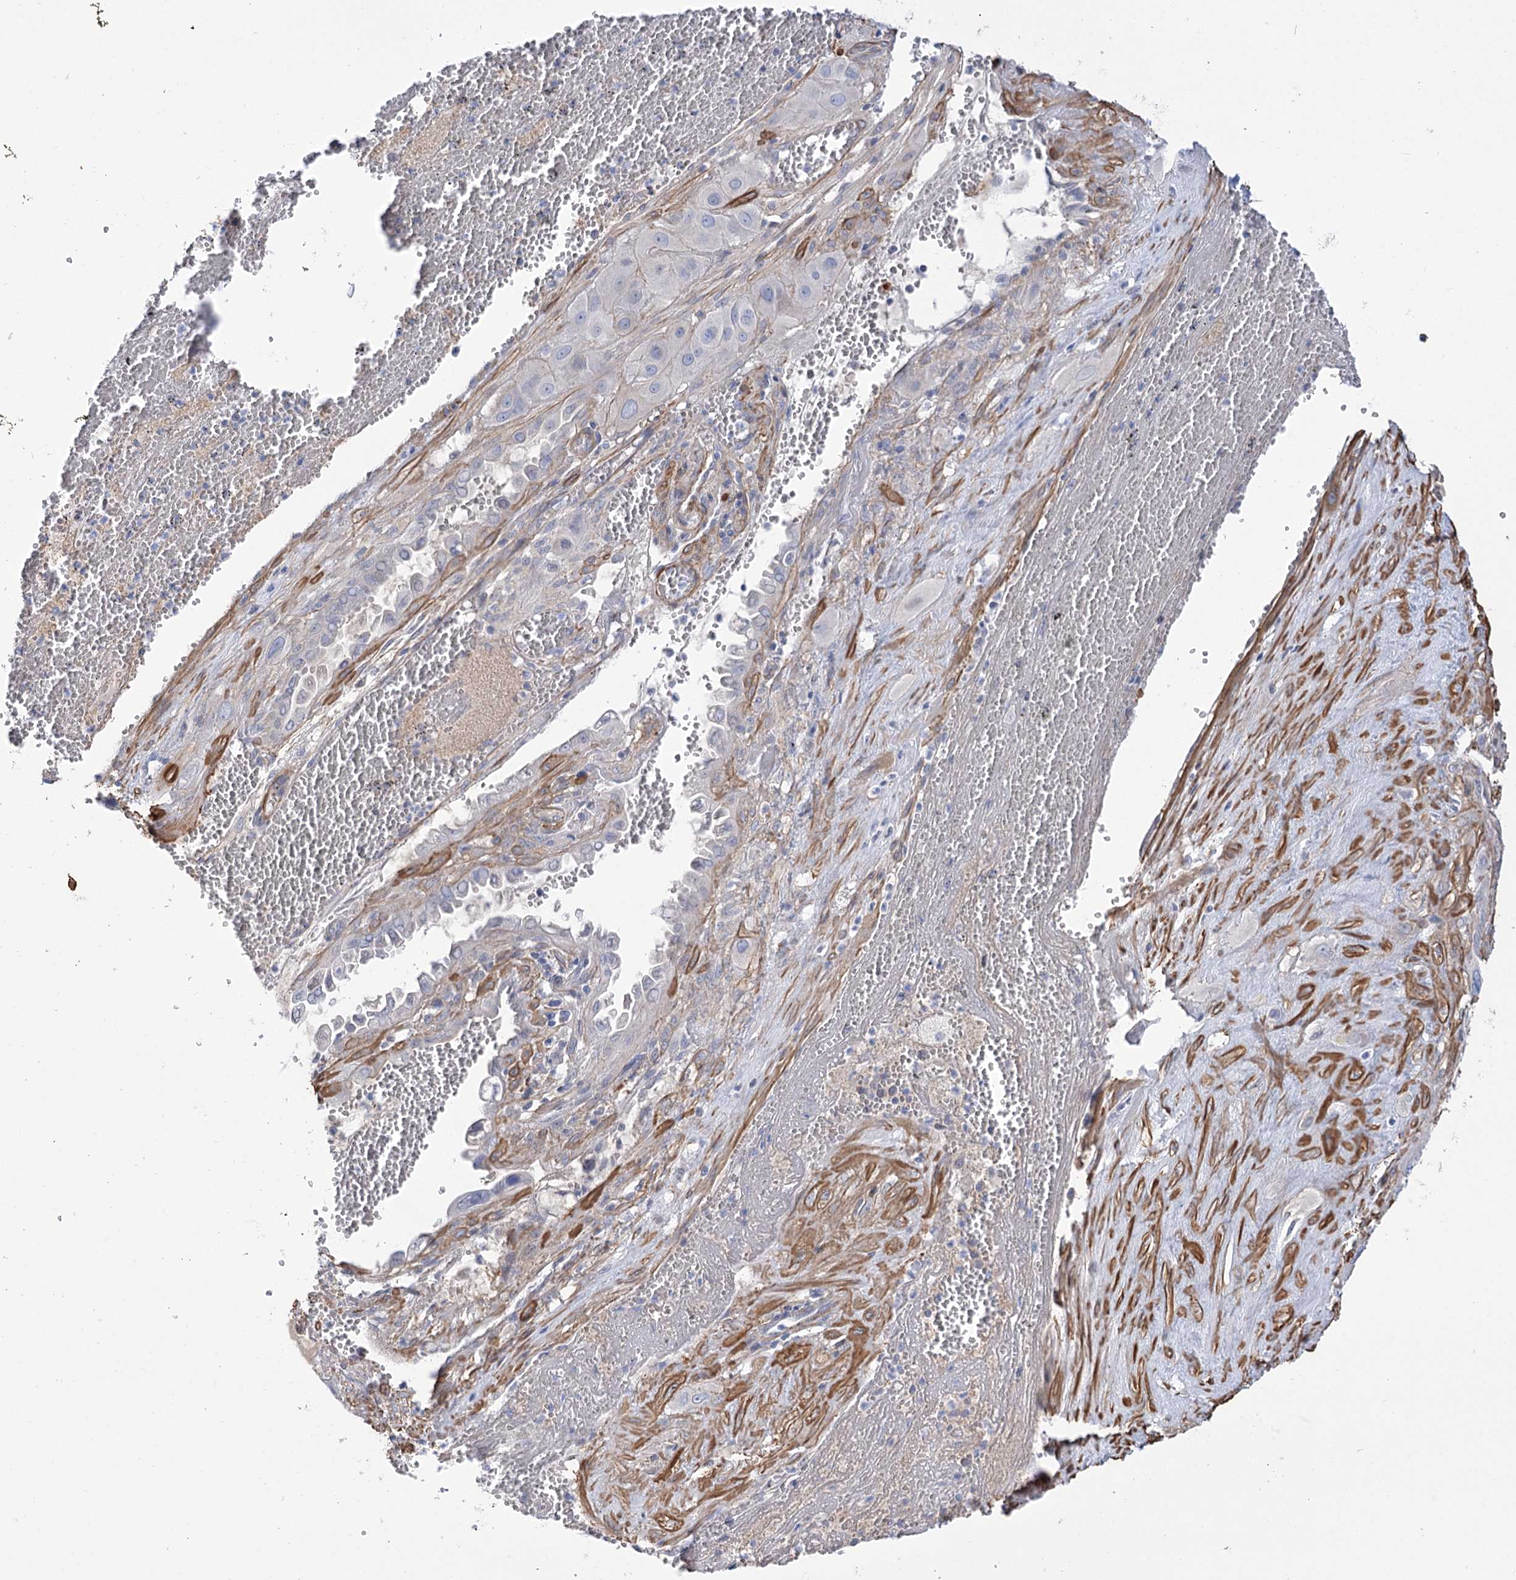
{"staining": {"intensity": "negative", "quantity": "none", "location": "none"}, "tissue": "cervical cancer", "cell_type": "Tumor cells", "image_type": "cancer", "snomed": [{"axis": "morphology", "description": "Squamous cell carcinoma, NOS"}, {"axis": "topography", "description": "Cervix"}], "caption": "Cervical cancer was stained to show a protein in brown. There is no significant staining in tumor cells.", "gene": "WASHC3", "patient": {"sex": "female", "age": 34}}